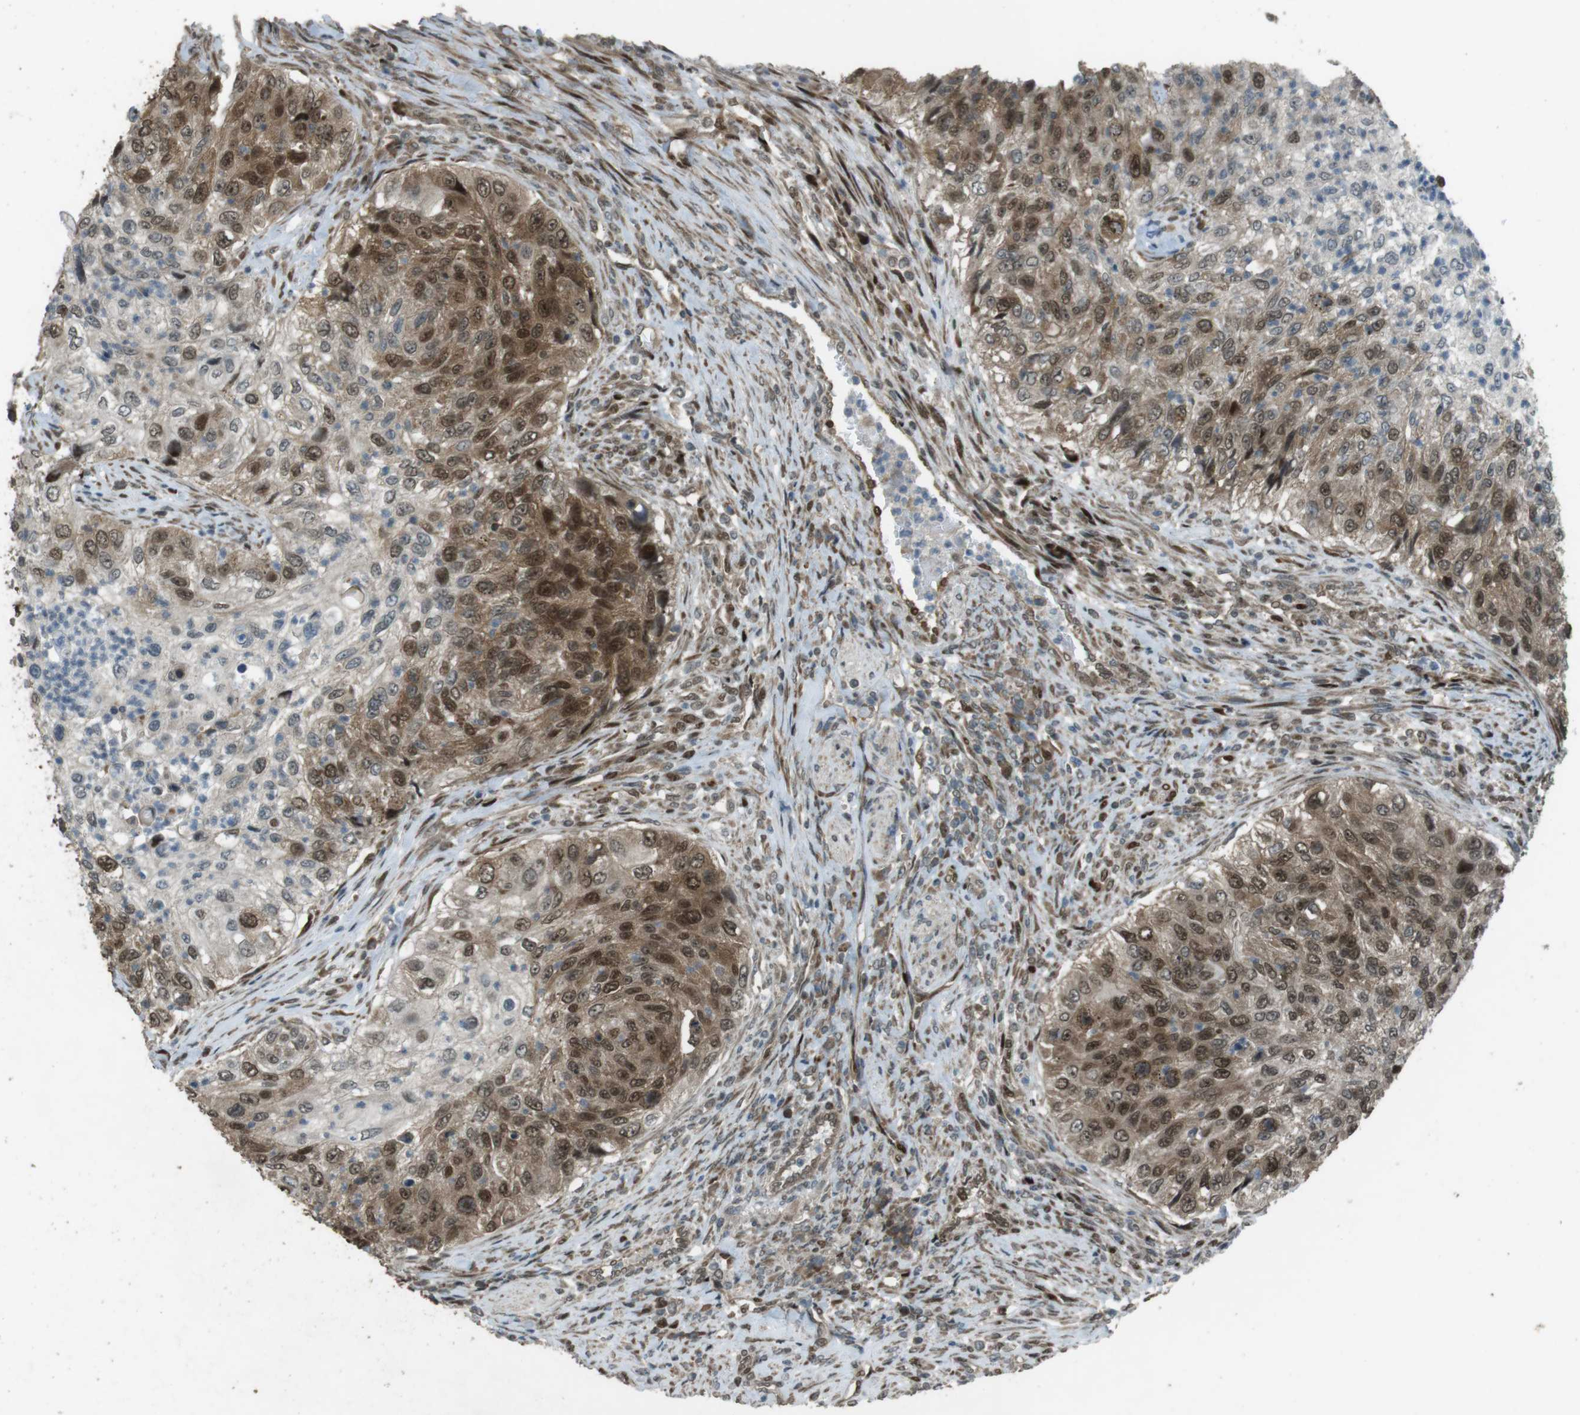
{"staining": {"intensity": "moderate", "quantity": "25%-75%", "location": "cytoplasmic/membranous,nuclear"}, "tissue": "urothelial cancer", "cell_type": "Tumor cells", "image_type": "cancer", "snomed": [{"axis": "morphology", "description": "Urothelial carcinoma, High grade"}, {"axis": "topography", "description": "Urinary bladder"}], "caption": "IHC (DAB (3,3'-diaminobenzidine)) staining of urothelial cancer exhibits moderate cytoplasmic/membranous and nuclear protein expression in approximately 25%-75% of tumor cells. The staining is performed using DAB brown chromogen to label protein expression. The nuclei are counter-stained blue using hematoxylin.", "gene": "ZNF330", "patient": {"sex": "female", "age": 60}}